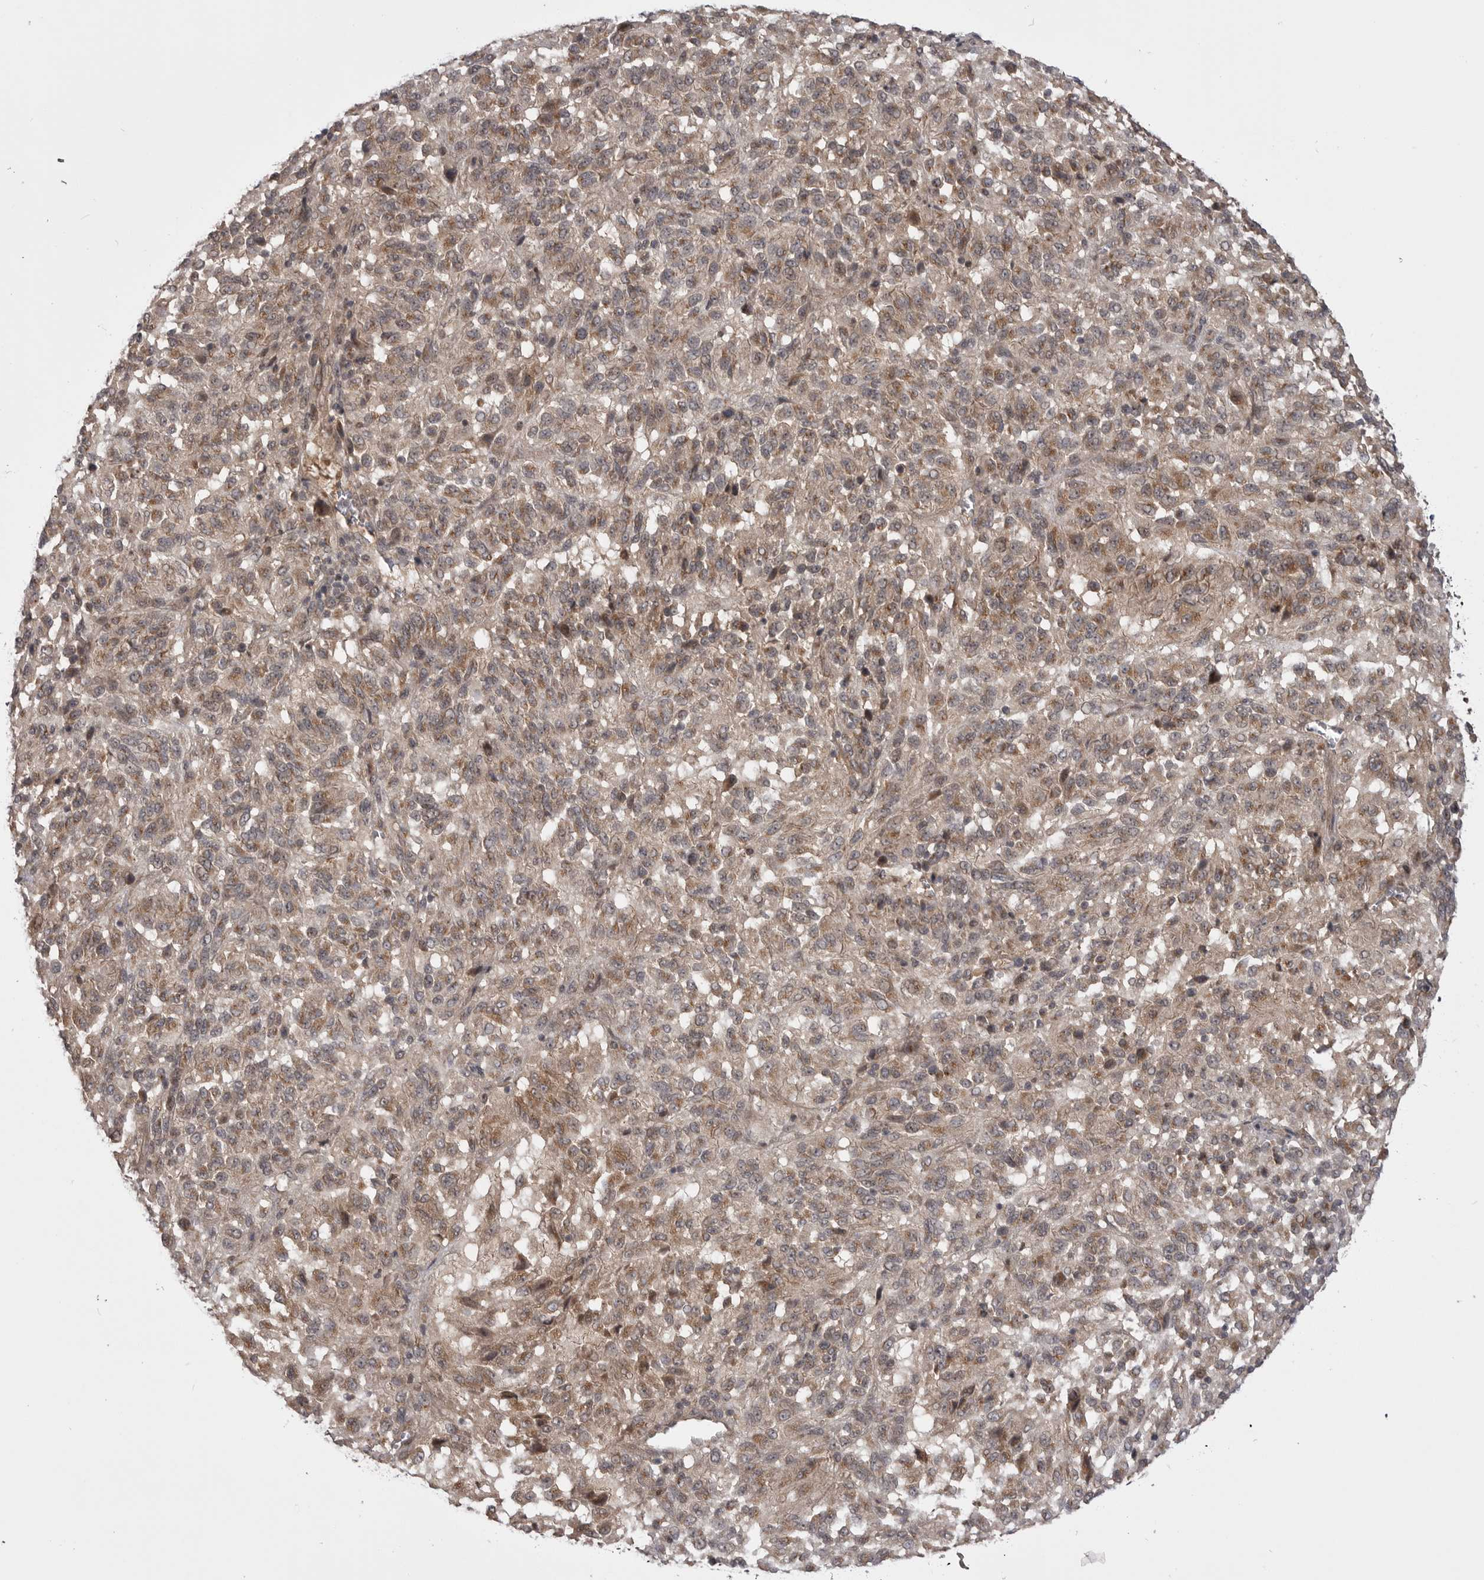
{"staining": {"intensity": "moderate", "quantity": ">75%", "location": "cytoplasmic/membranous"}, "tissue": "melanoma", "cell_type": "Tumor cells", "image_type": "cancer", "snomed": [{"axis": "morphology", "description": "Malignant melanoma, Metastatic site"}, {"axis": "topography", "description": "Lung"}], "caption": "Melanoma was stained to show a protein in brown. There is medium levels of moderate cytoplasmic/membranous staining in about >75% of tumor cells.", "gene": "PDCL", "patient": {"sex": "male", "age": 64}}